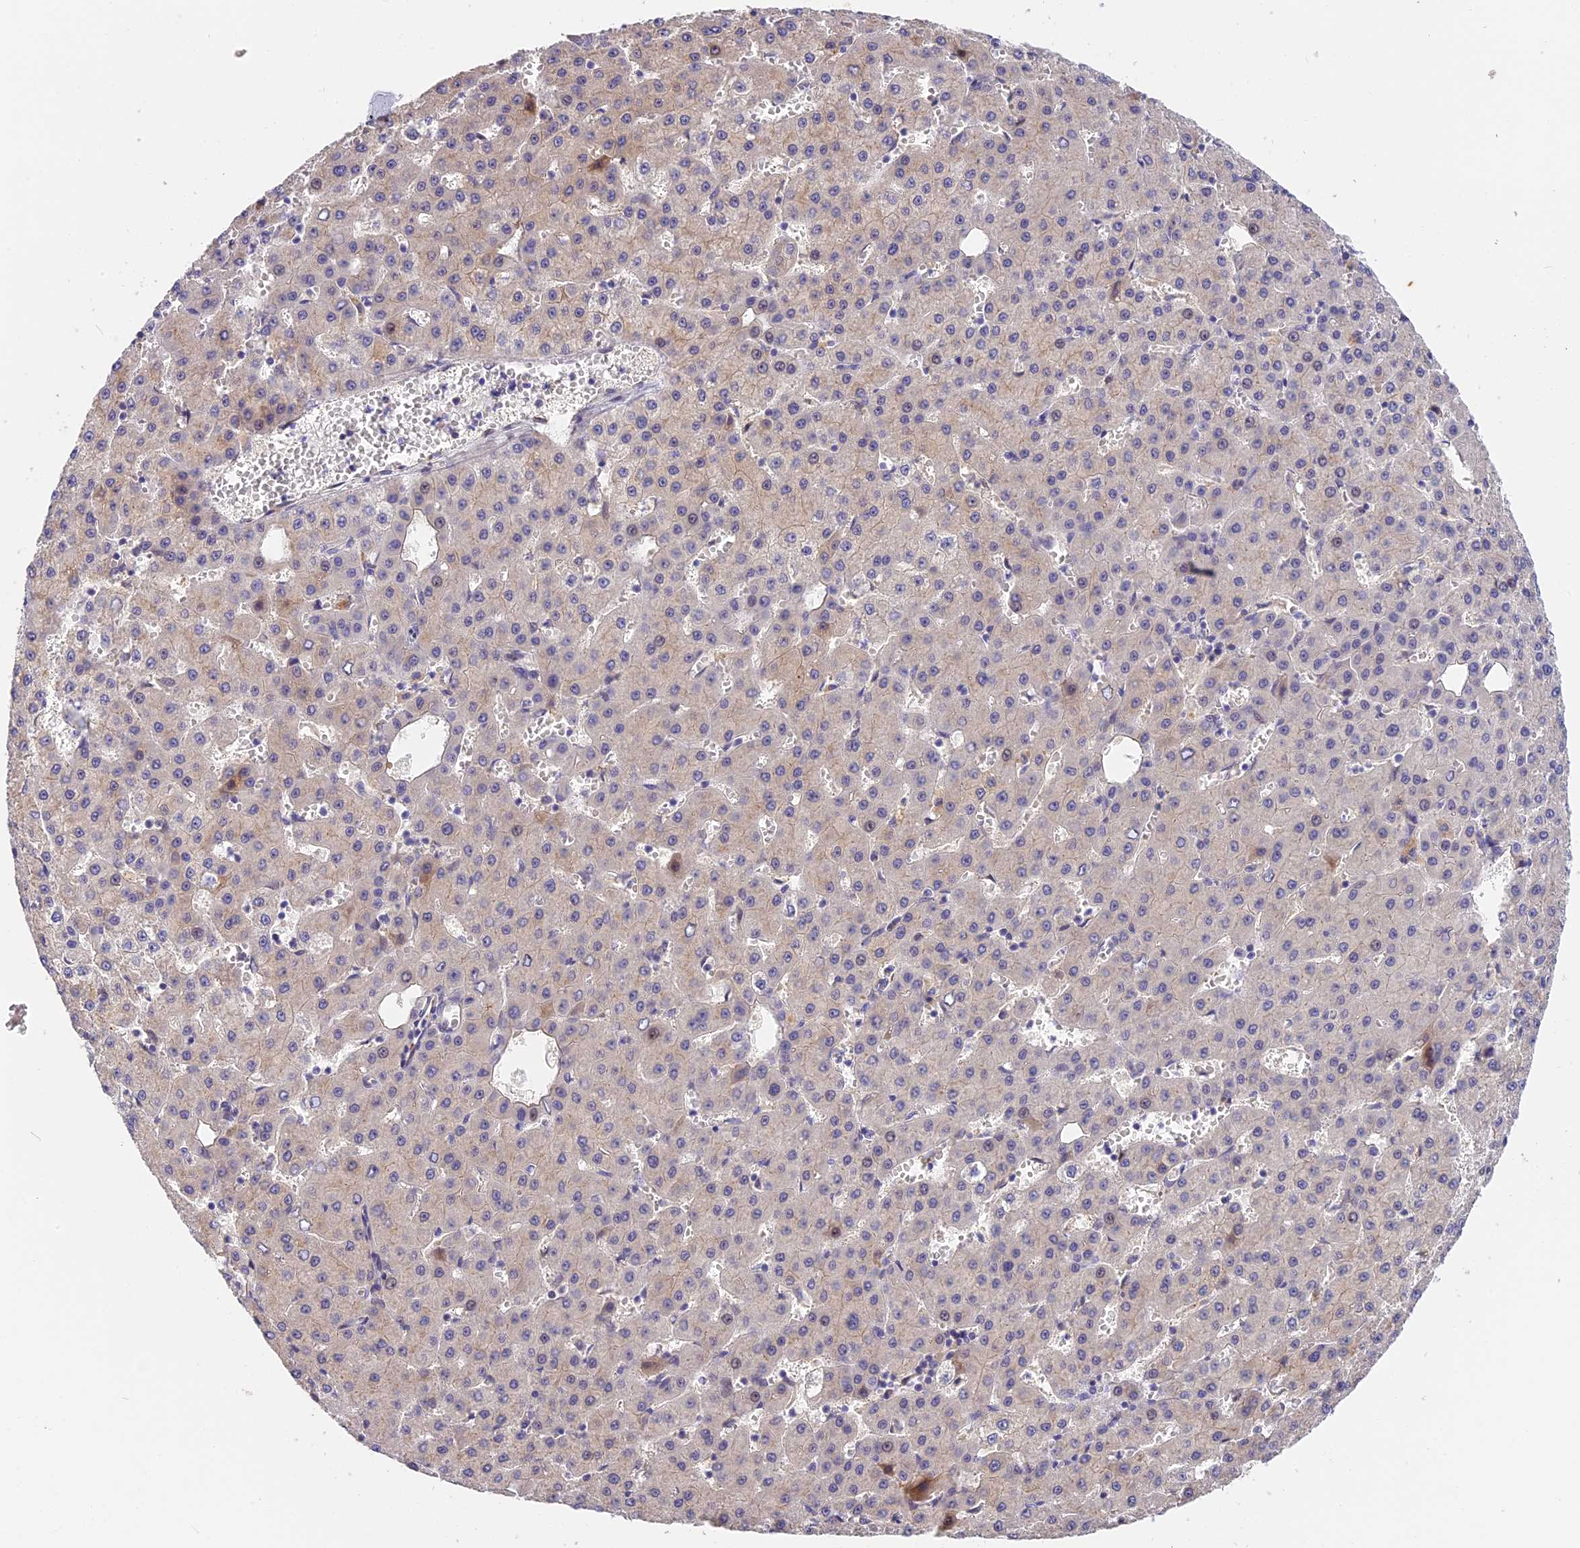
{"staining": {"intensity": "negative", "quantity": "none", "location": "none"}, "tissue": "liver cancer", "cell_type": "Tumor cells", "image_type": "cancer", "snomed": [{"axis": "morphology", "description": "Carcinoma, Hepatocellular, NOS"}, {"axis": "topography", "description": "Liver"}], "caption": "Immunohistochemical staining of liver cancer demonstrates no significant positivity in tumor cells. (DAB (3,3'-diaminobenzidine) immunohistochemistry (IHC) with hematoxylin counter stain).", "gene": "BSCL2", "patient": {"sex": "male", "age": 47}}